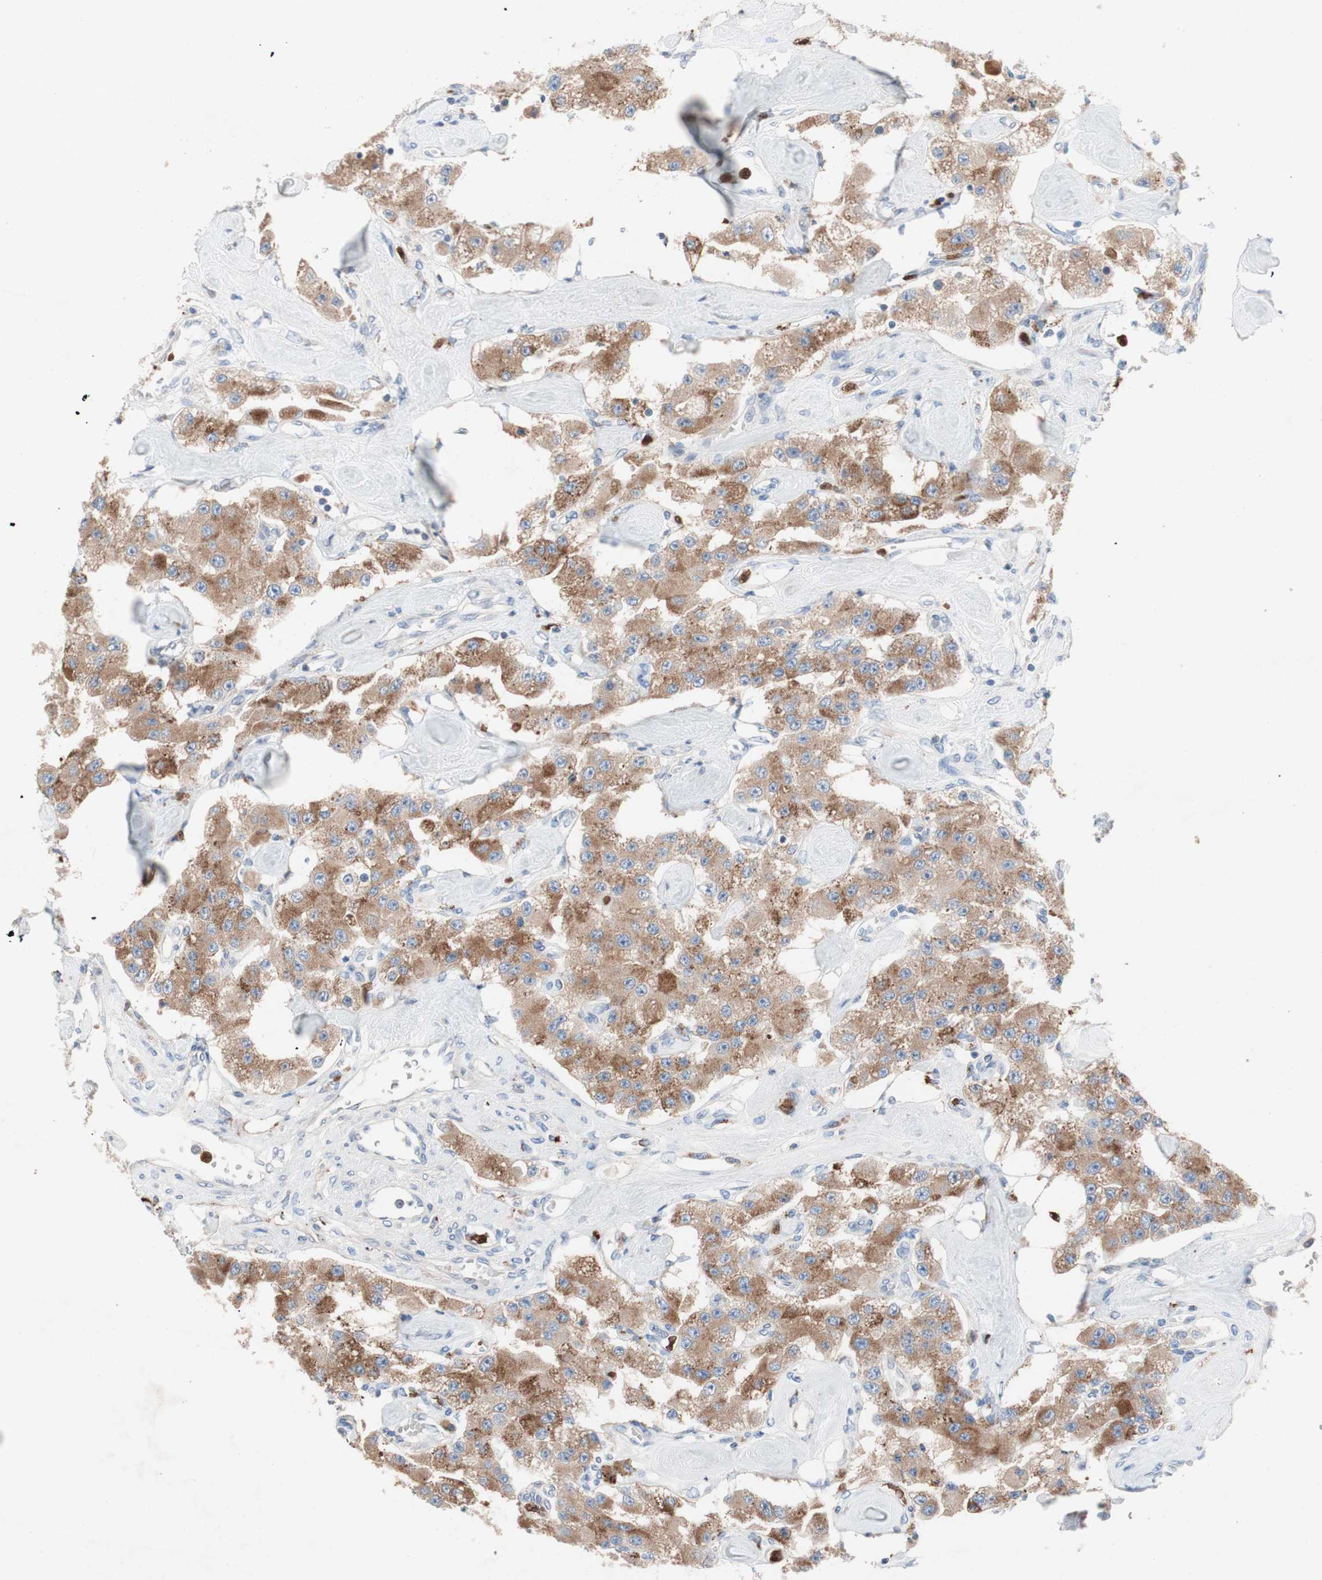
{"staining": {"intensity": "moderate", "quantity": ">75%", "location": "cytoplasmic/membranous"}, "tissue": "carcinoid", "cell_type": "Tumor cells", "image_type": "cancer", "snomed": [{"axis": "morphology", "description": "Carcinoid, malignant, NOS"}, {"axis": "topography", "description": "Pancreas"}], "caption": "Protein analysis of carcinoid (malignant) tissue demonstrates moderate cytoplasmic/membranous expression in approximately >75% of tumor cells.", "gene": "CLEC4D", "patient": {"sex": "male", "age": 41}}